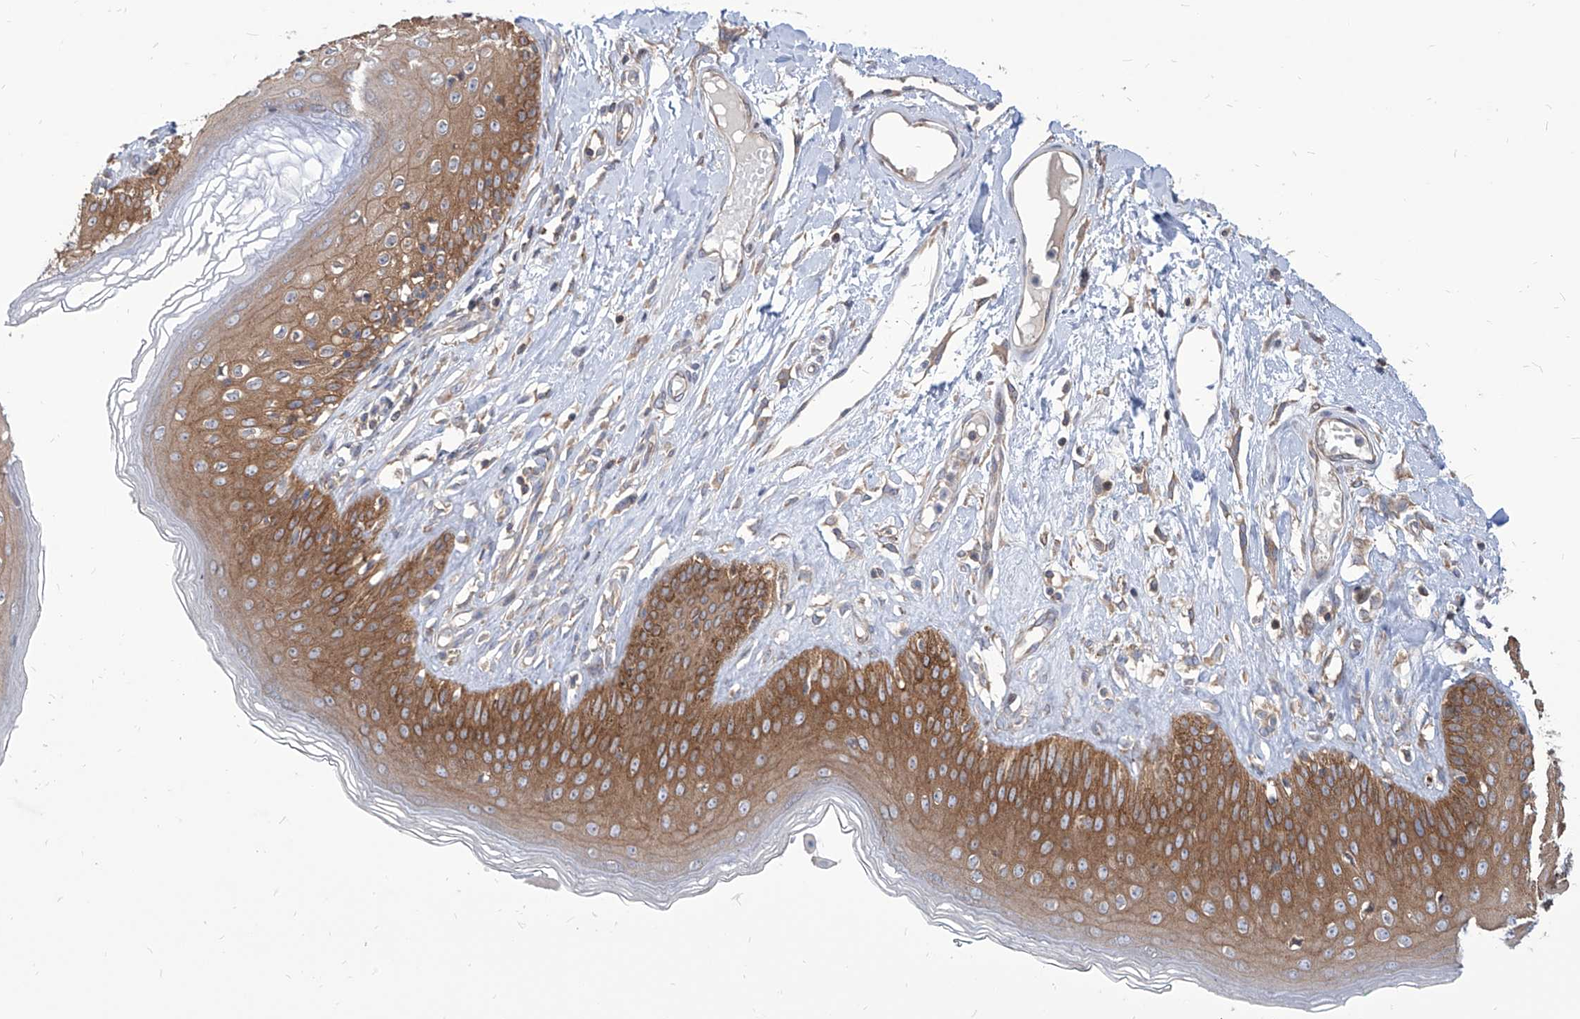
{"staining": {"intensity": "moderate", "quantity": ">75%", "location": "cytoplasmic/membranous"}, "tissue": "skin", "cell_type": "Epidermal cells", "image_type": "normal", "snomed": [{"axis": "morphology", "description": "Normal tissue, NOS"}, {"axis": "morphology", "description": "Squamous cell carcinoma, NOS"}, {"axis": "topography", "description": "Vulva"}], "caption": "High-power microscopy captured an immunohistochemistry image of normal skin, revealing moderate cytoplasmic/membranous positivity in approximately >75% of epidermal cells. (Brightfield microscopy of DAB IHC at high magnification).", "gene": "FAM83B", "patient": {"sex": "female", "age": 85}}